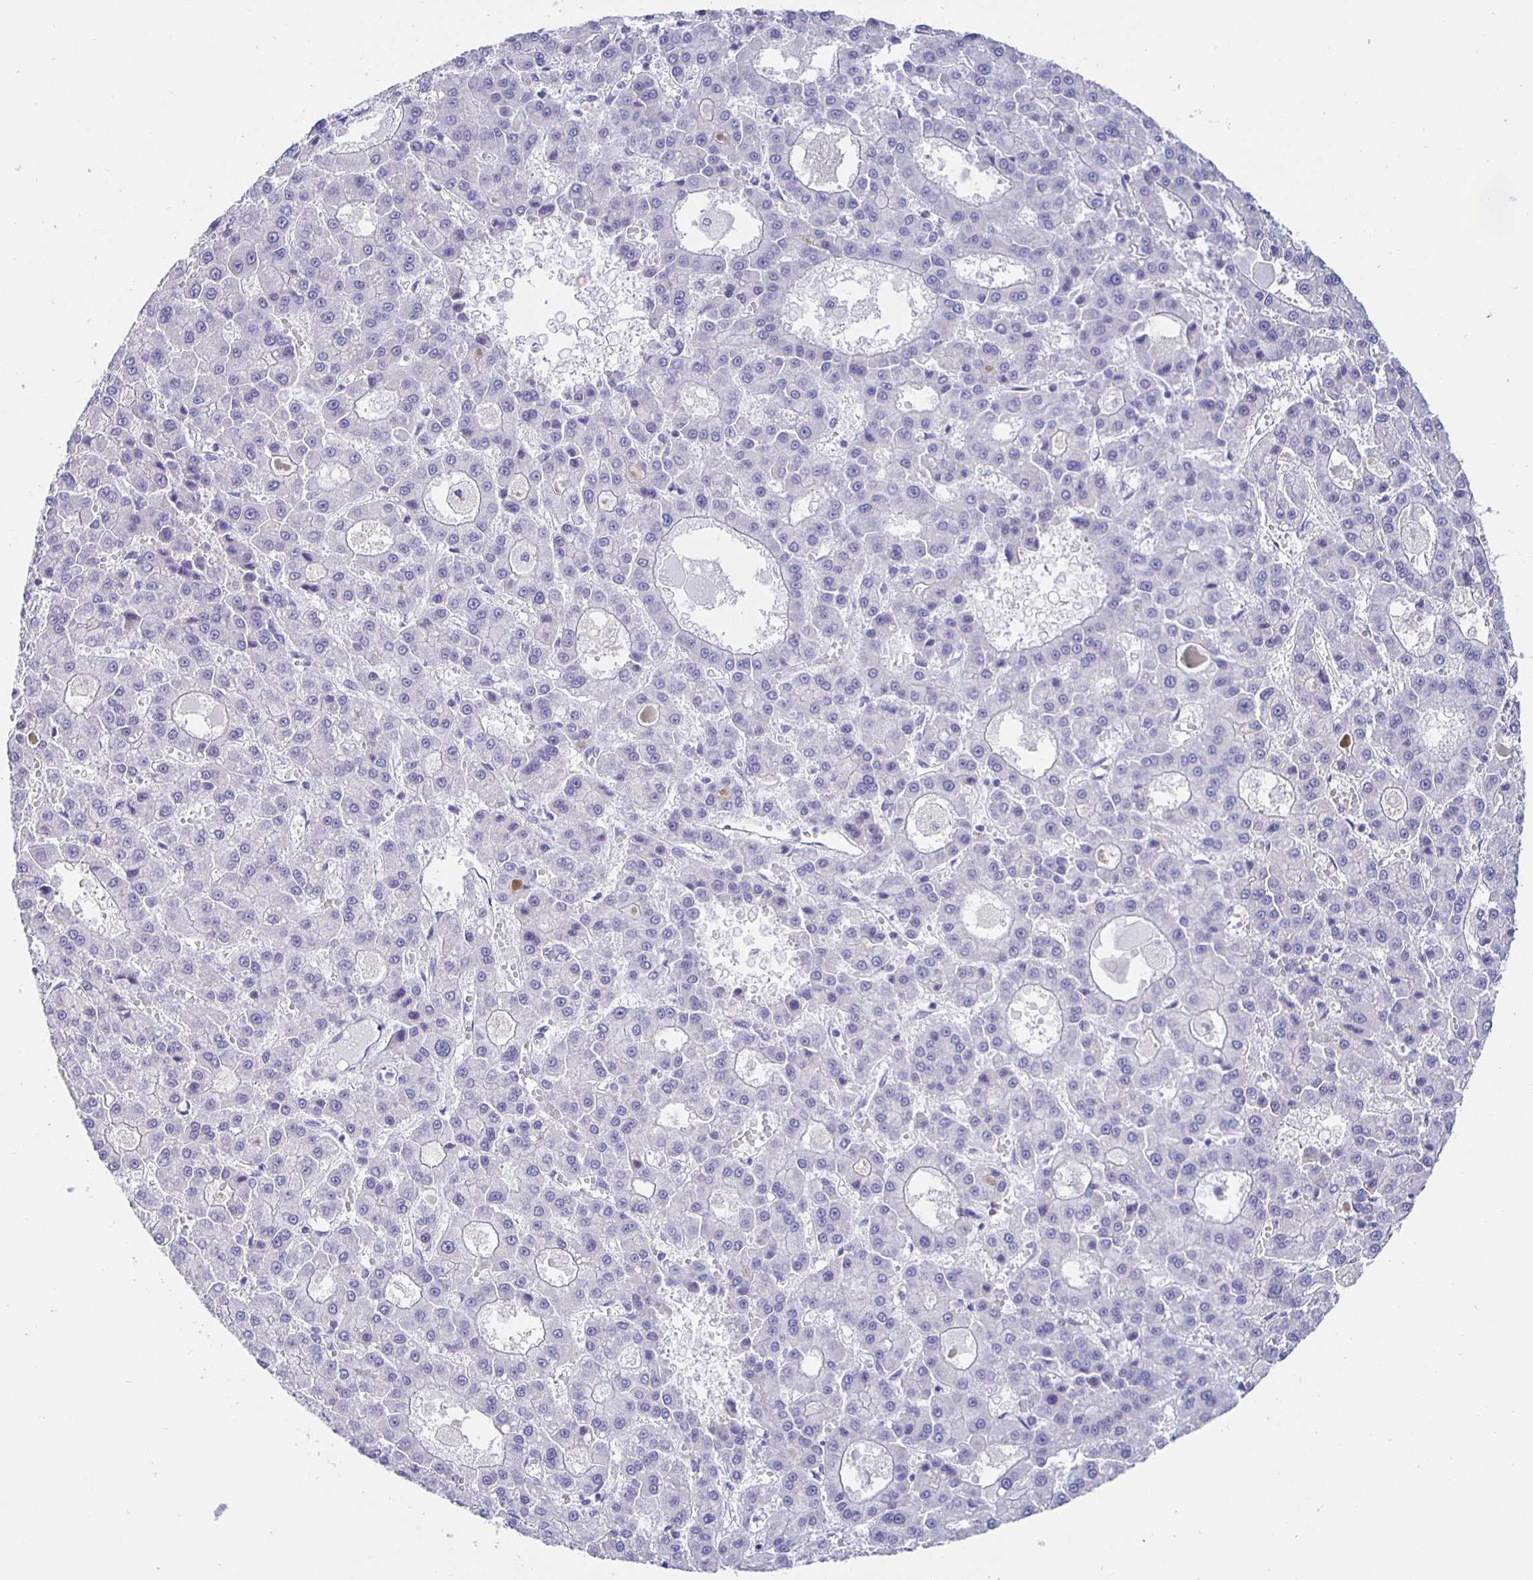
{"staining": {"intensity": "negative", "quantity": "none", "location": "none"}, "tissue": "liver cancer", "cell_type": "Tumor cells", "image_type": "cancer", "snomed": [{"axis": "morphology", "description": "Carcinoma, Hepatocellular, NOS"}, {"axis": "topography", "description": "Liver"}], "caption": "Human hepatocellular carcinoma (liver) stained for a protein using immunohistochemistry exhibits no staining in tumor cells.", "gene": "HSPA4L", "patient": {"sex": "male", "age": 70}}